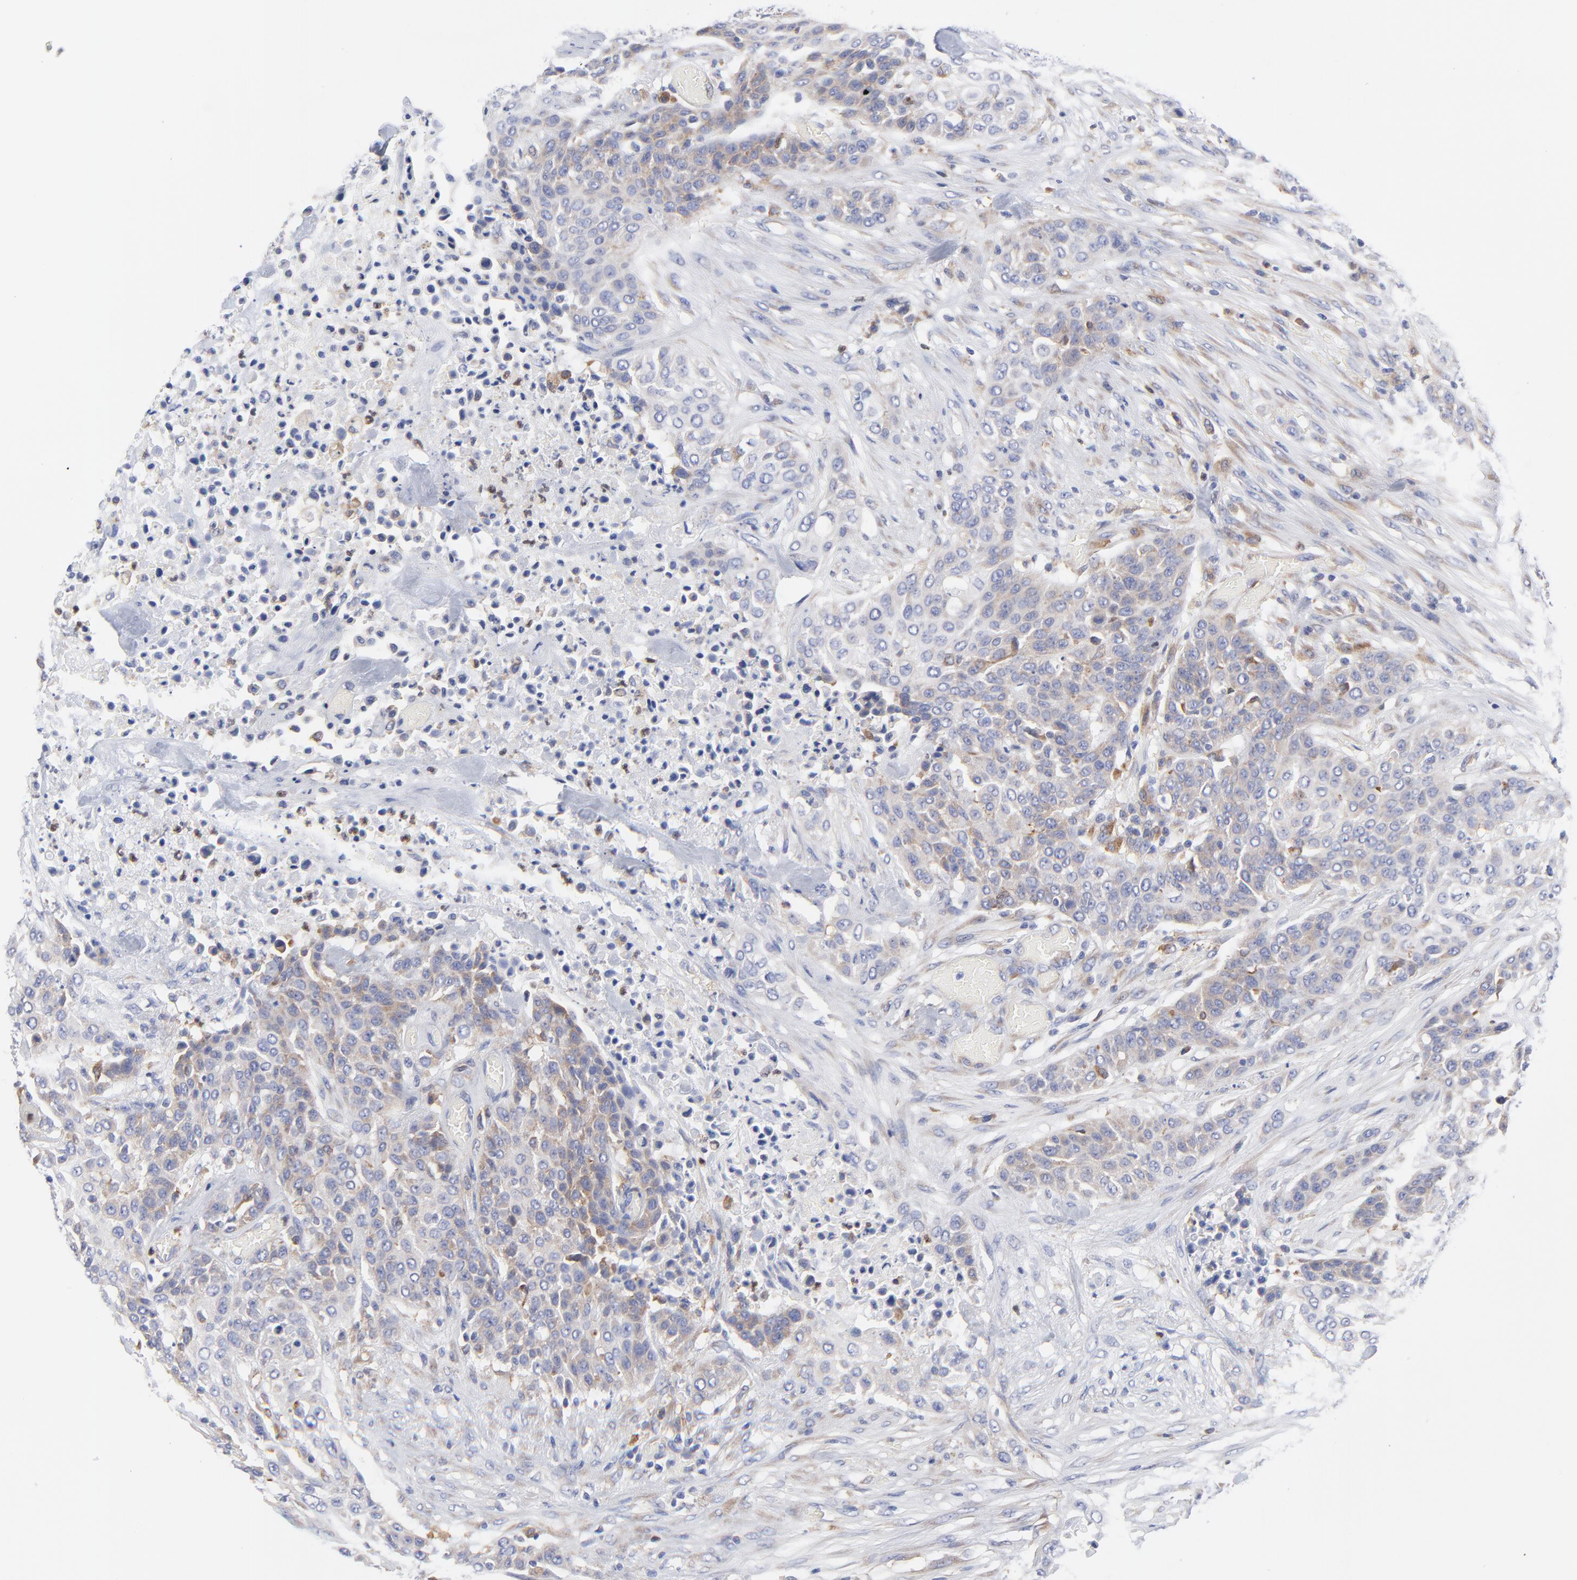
{"staining": {"intensity": "weak", "quantity": "<25%", "location": "cytoplasmic/membranous"}, "tissue": "urothelial cancer", "cell_type": "Tumor cells", "image_type": "cancer", "snomed": [{"axis": "morphology", "description": "Urothelial carcinoma, High grade"}, {"axis": "topography", "description": "Urinary bladder"}], "caption": "An immunohistochemistry (IHC) micrograph of urothelial cancer is shown. There is no staining in tumor cells of urothelial cancer.", "gene": "MOSPD2", "patient": {"sex": "male", "age": 74}}